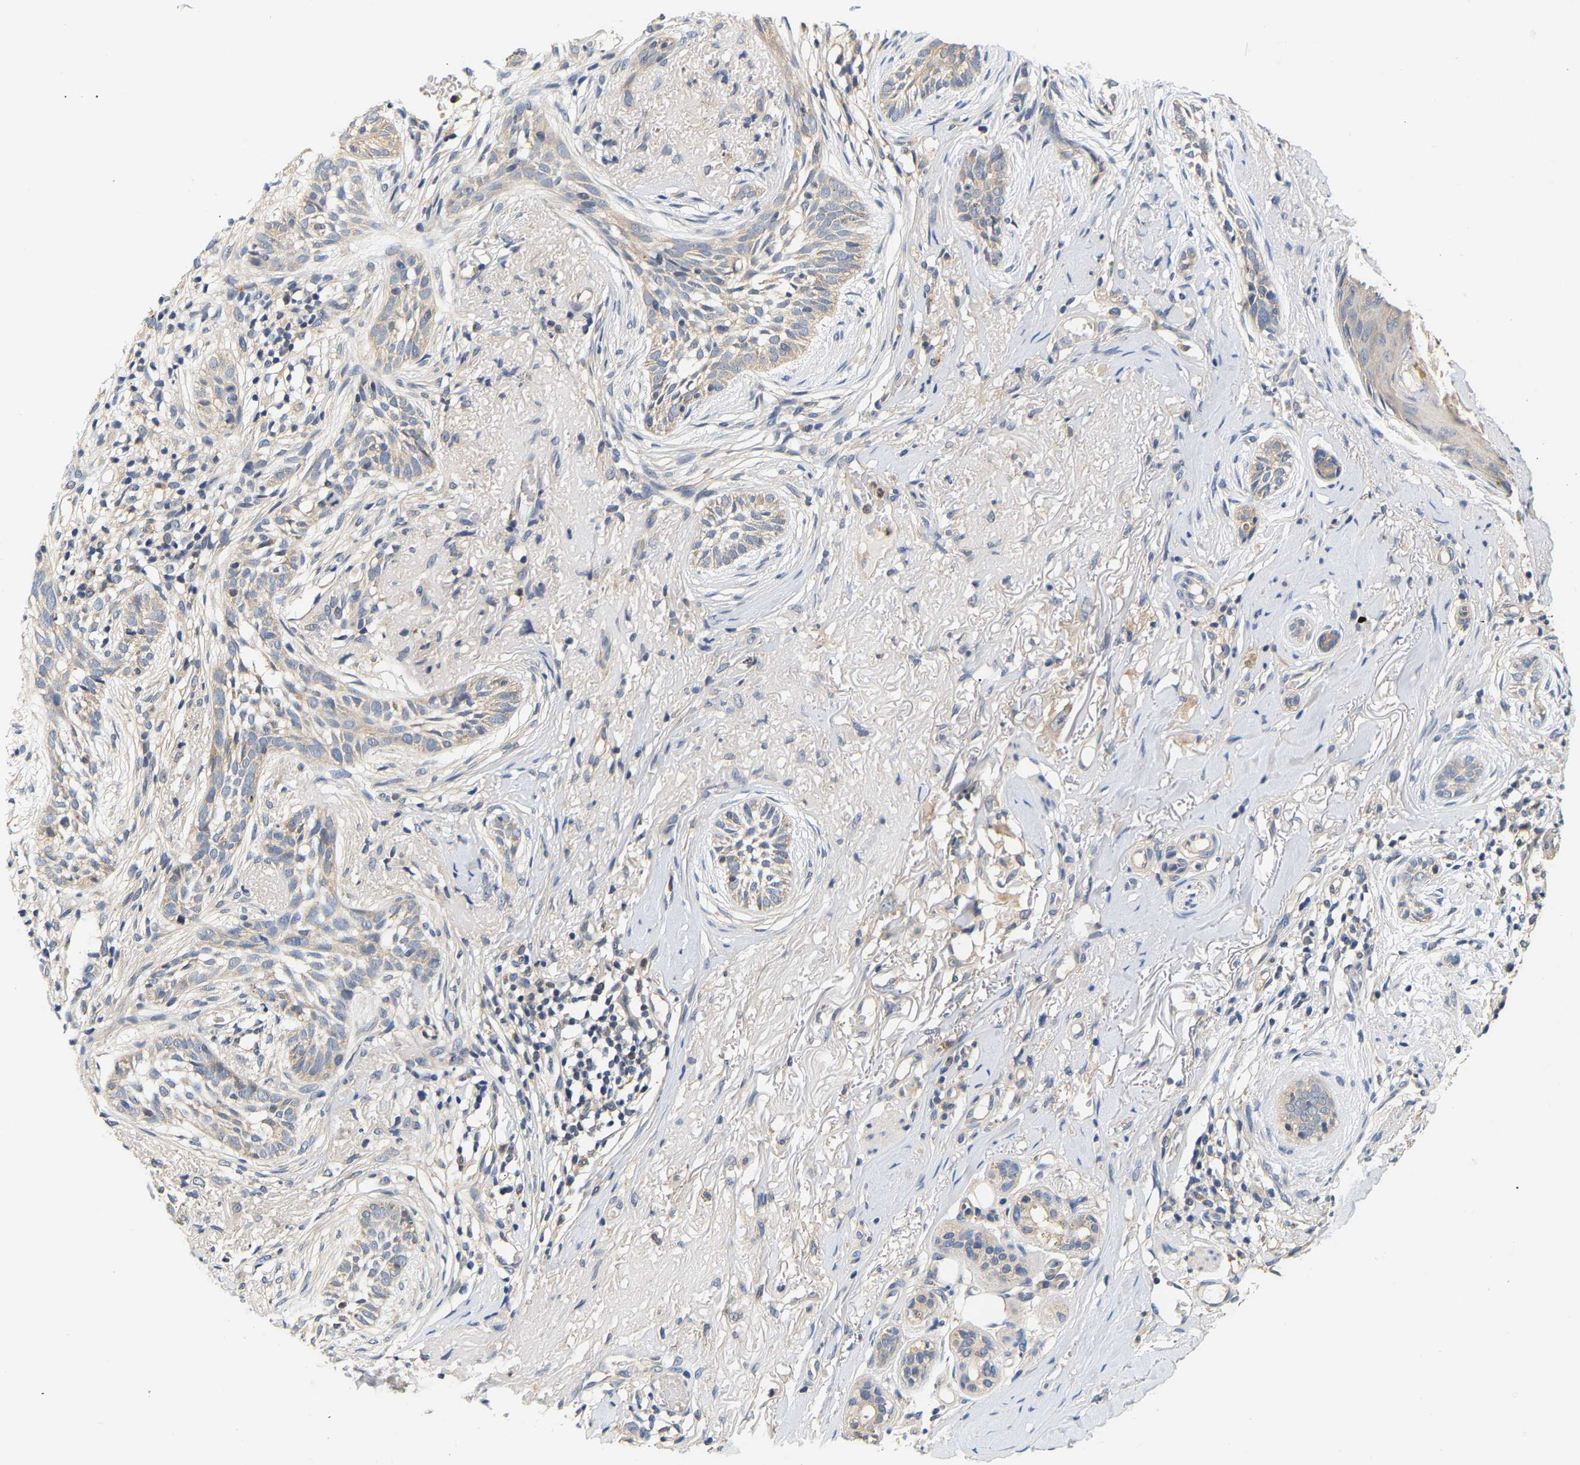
{"staining": {"intensity": "negative", "quantity": "none", "location": "none"}, "tissue": "skin cancer", "cell_type": "Tumor cells", "image_type": "cancer", "snomed": [{"axis": "morphology", "description": "Basal cell carcinoma"}, {"axis": "topography", "description": "Skin"}], "caption": "This is an IHC image of human skin cancer (basal cell carcinoma). There is no positivity in tumor cells.", "gene": "PPID", "patient": {"sex": "female", "age": 88}}